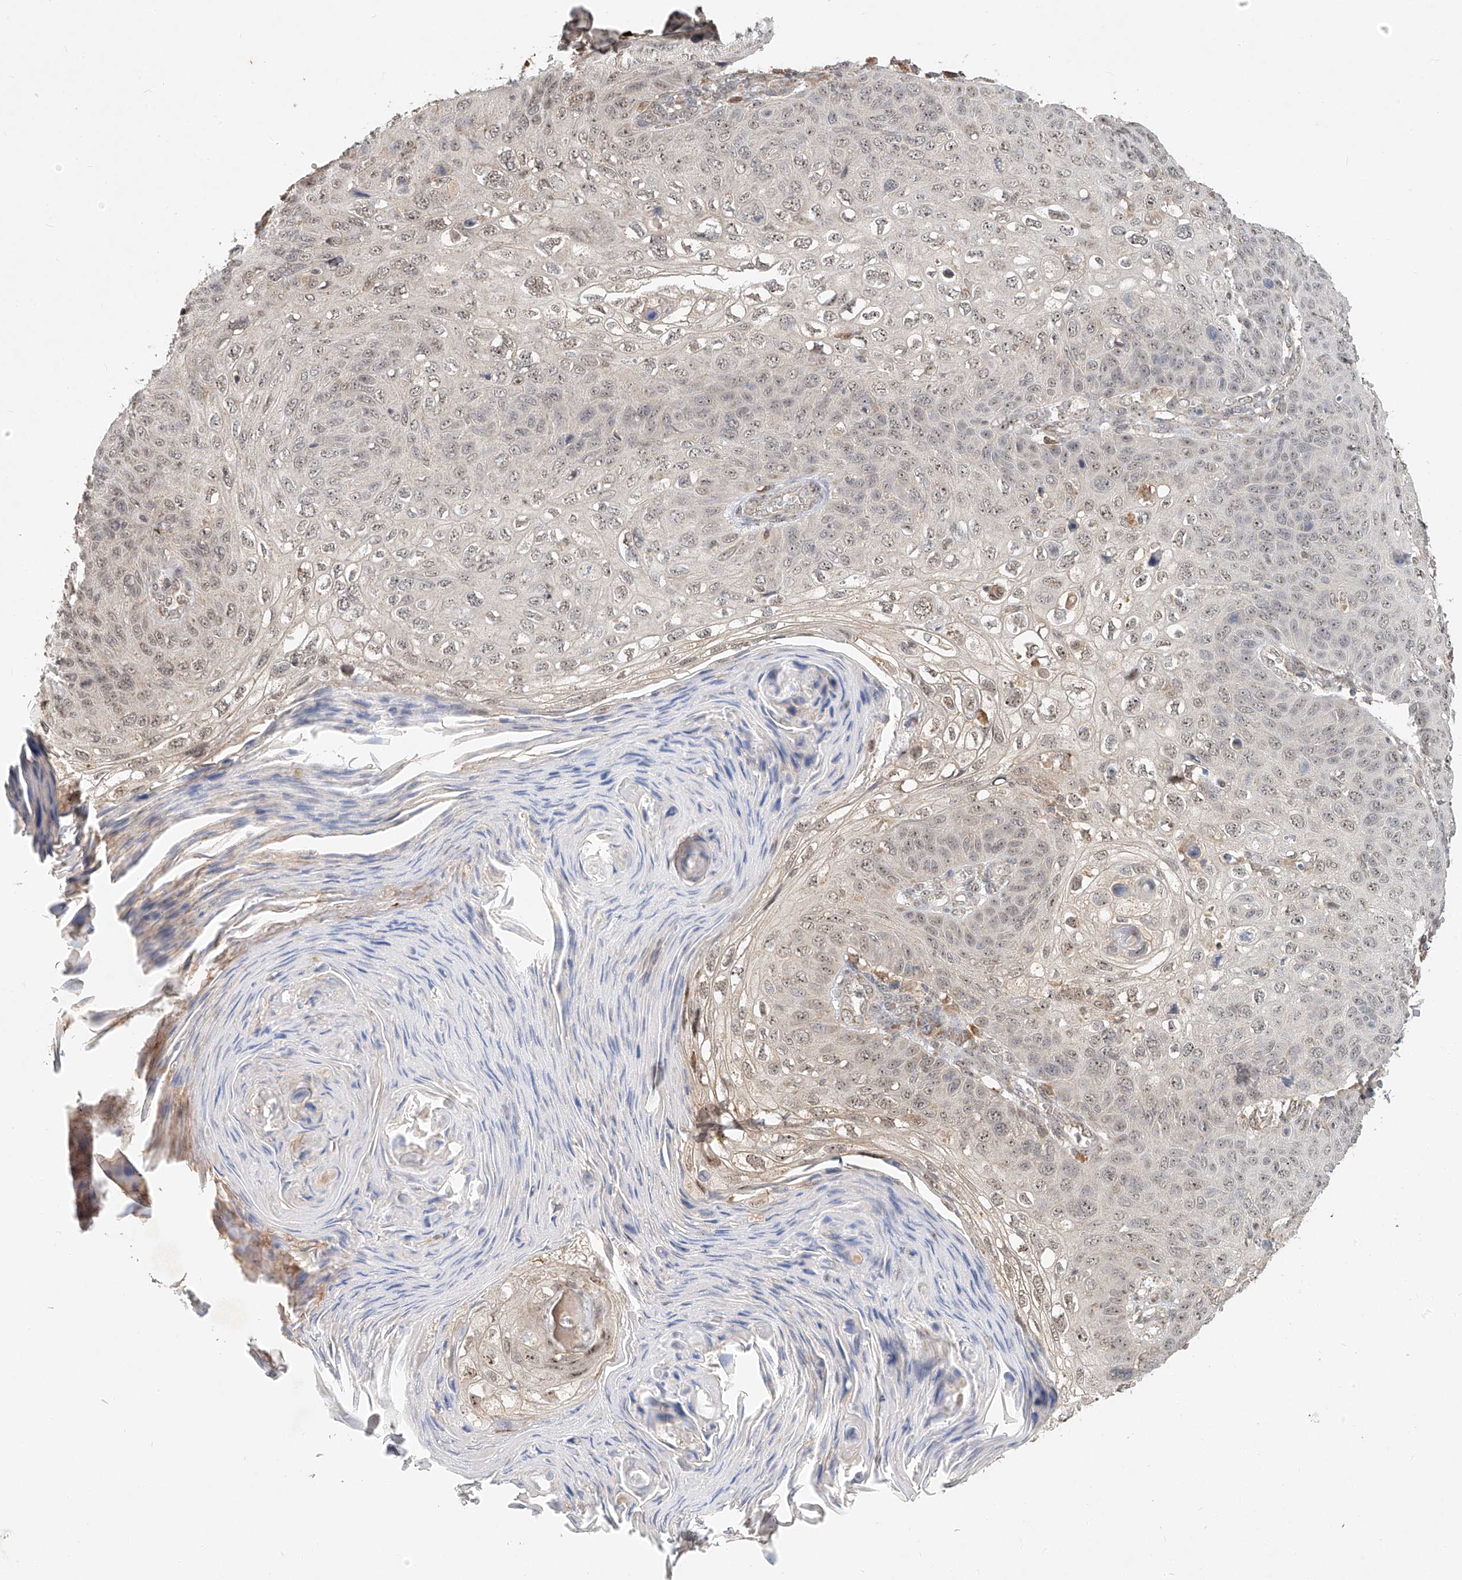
{"staining": {"intensity": "weak", "quantity": "25%-75%", "location": "nuclear"}, "tissue": "skin cancer", "cell_type": "Tumor cells", "image_type": "cancer", "snomed": [{"axis": "morphology", "description": "Squamous cell carcinoma, NOS"}, {"axis": "topography", "description": "Skin"}], "caption": "IHC (DAB) staining of squamous cell carcinoma (skin) displays weak nuclear protein staining in about 25%-75% of tumor cells. The protein is shown in brown color, while the nuclei are stained blue.", "gene": "SYTL3", "patient": {"sex": "female", "age": 90}}